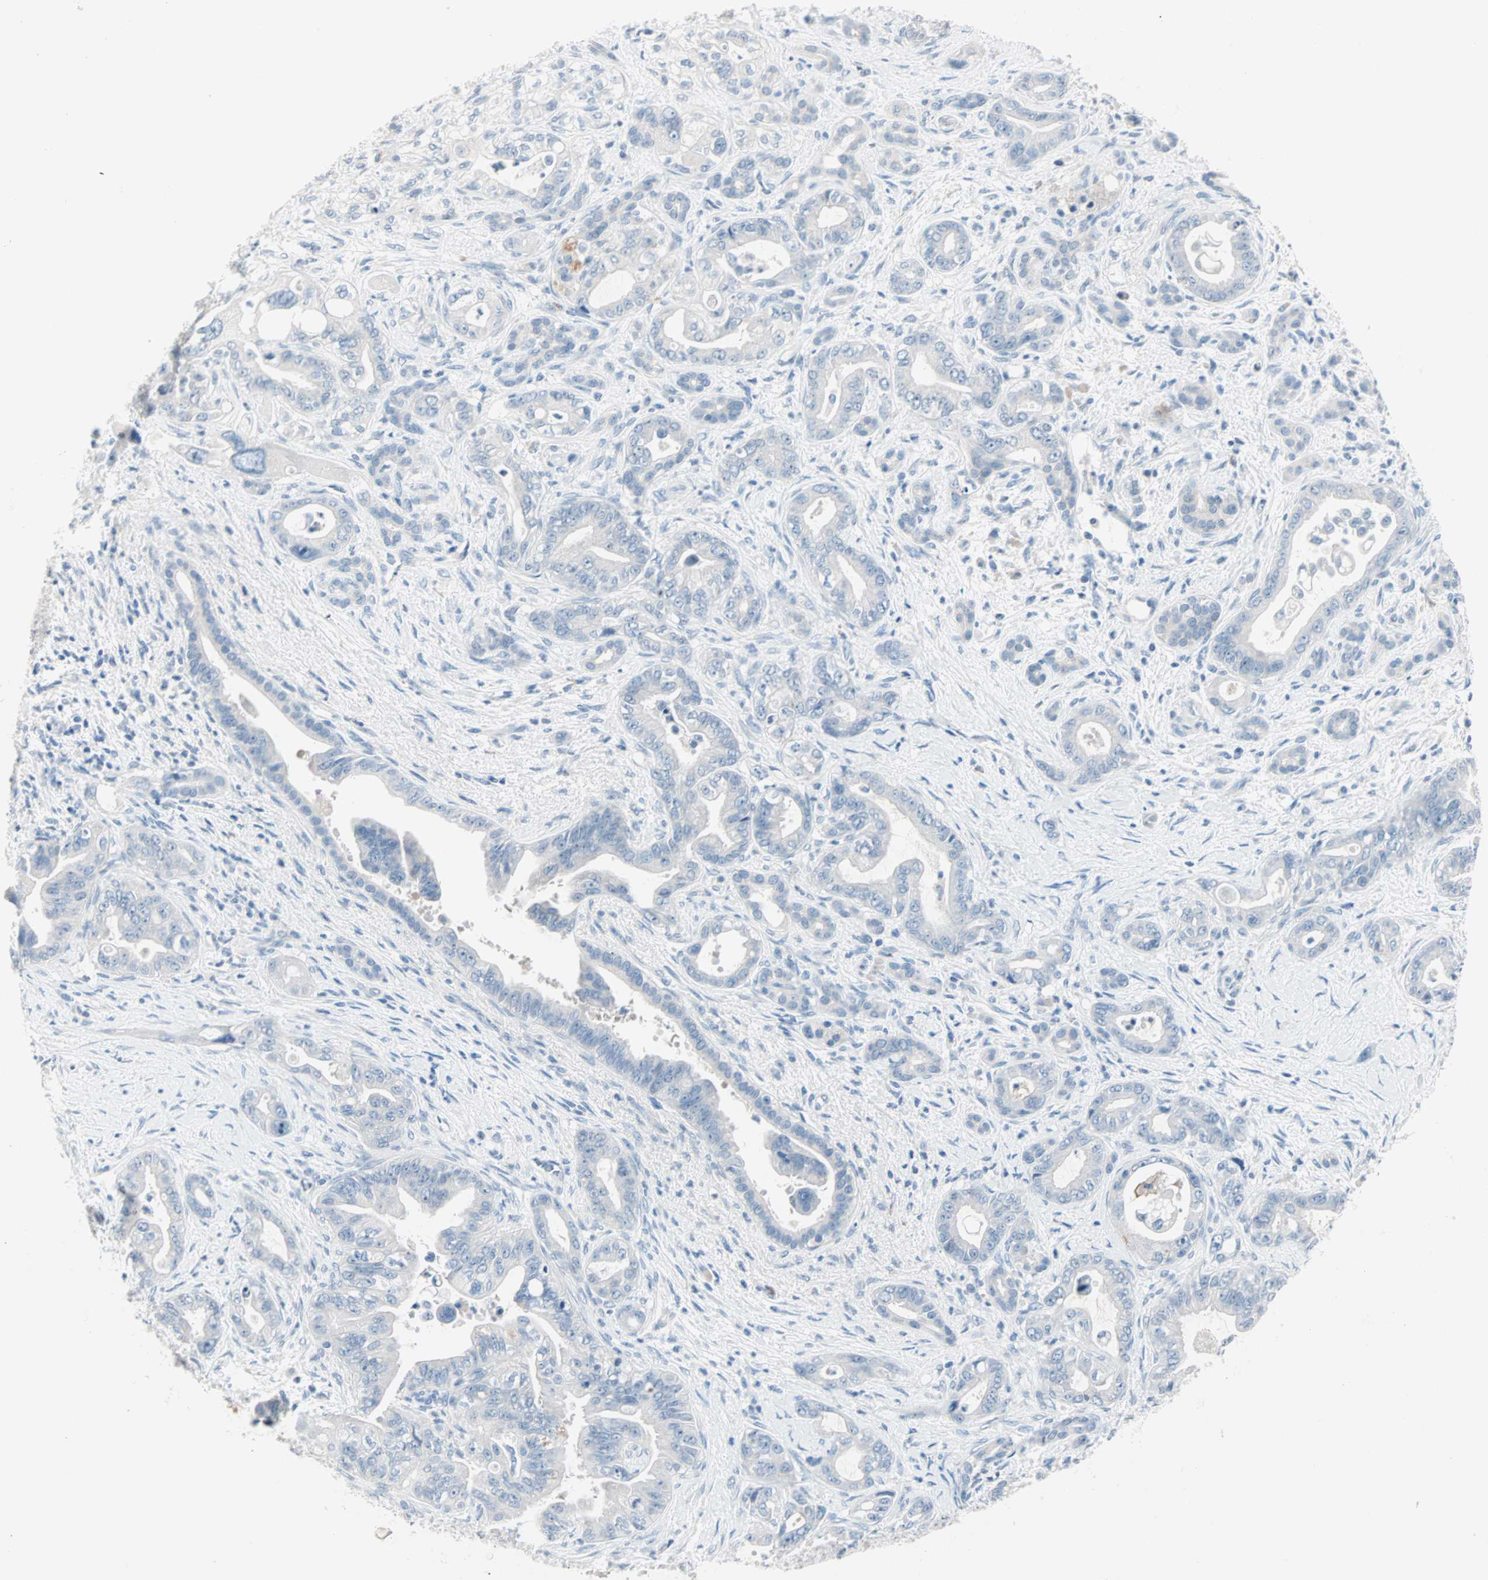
{"staining": {"intensity": "negative", "quantity": "none", "location": "none"}, "tissue": "pancreatic cancer", "cell_type": "Tumor cells", "image_type": "cancer", "snomed": [{"axis": "morphology", "description": "Adenocarcinoma, NOS"}, {"axis": "topography", "description": "Pancreas"}], "caption": "Immunohistochemistry (IHC) of pancreatic adenocarcinoma demonstrates no expression in tumor cells.", "gene": "NEFH", "patient": {"sex": "male", "age": 70}}